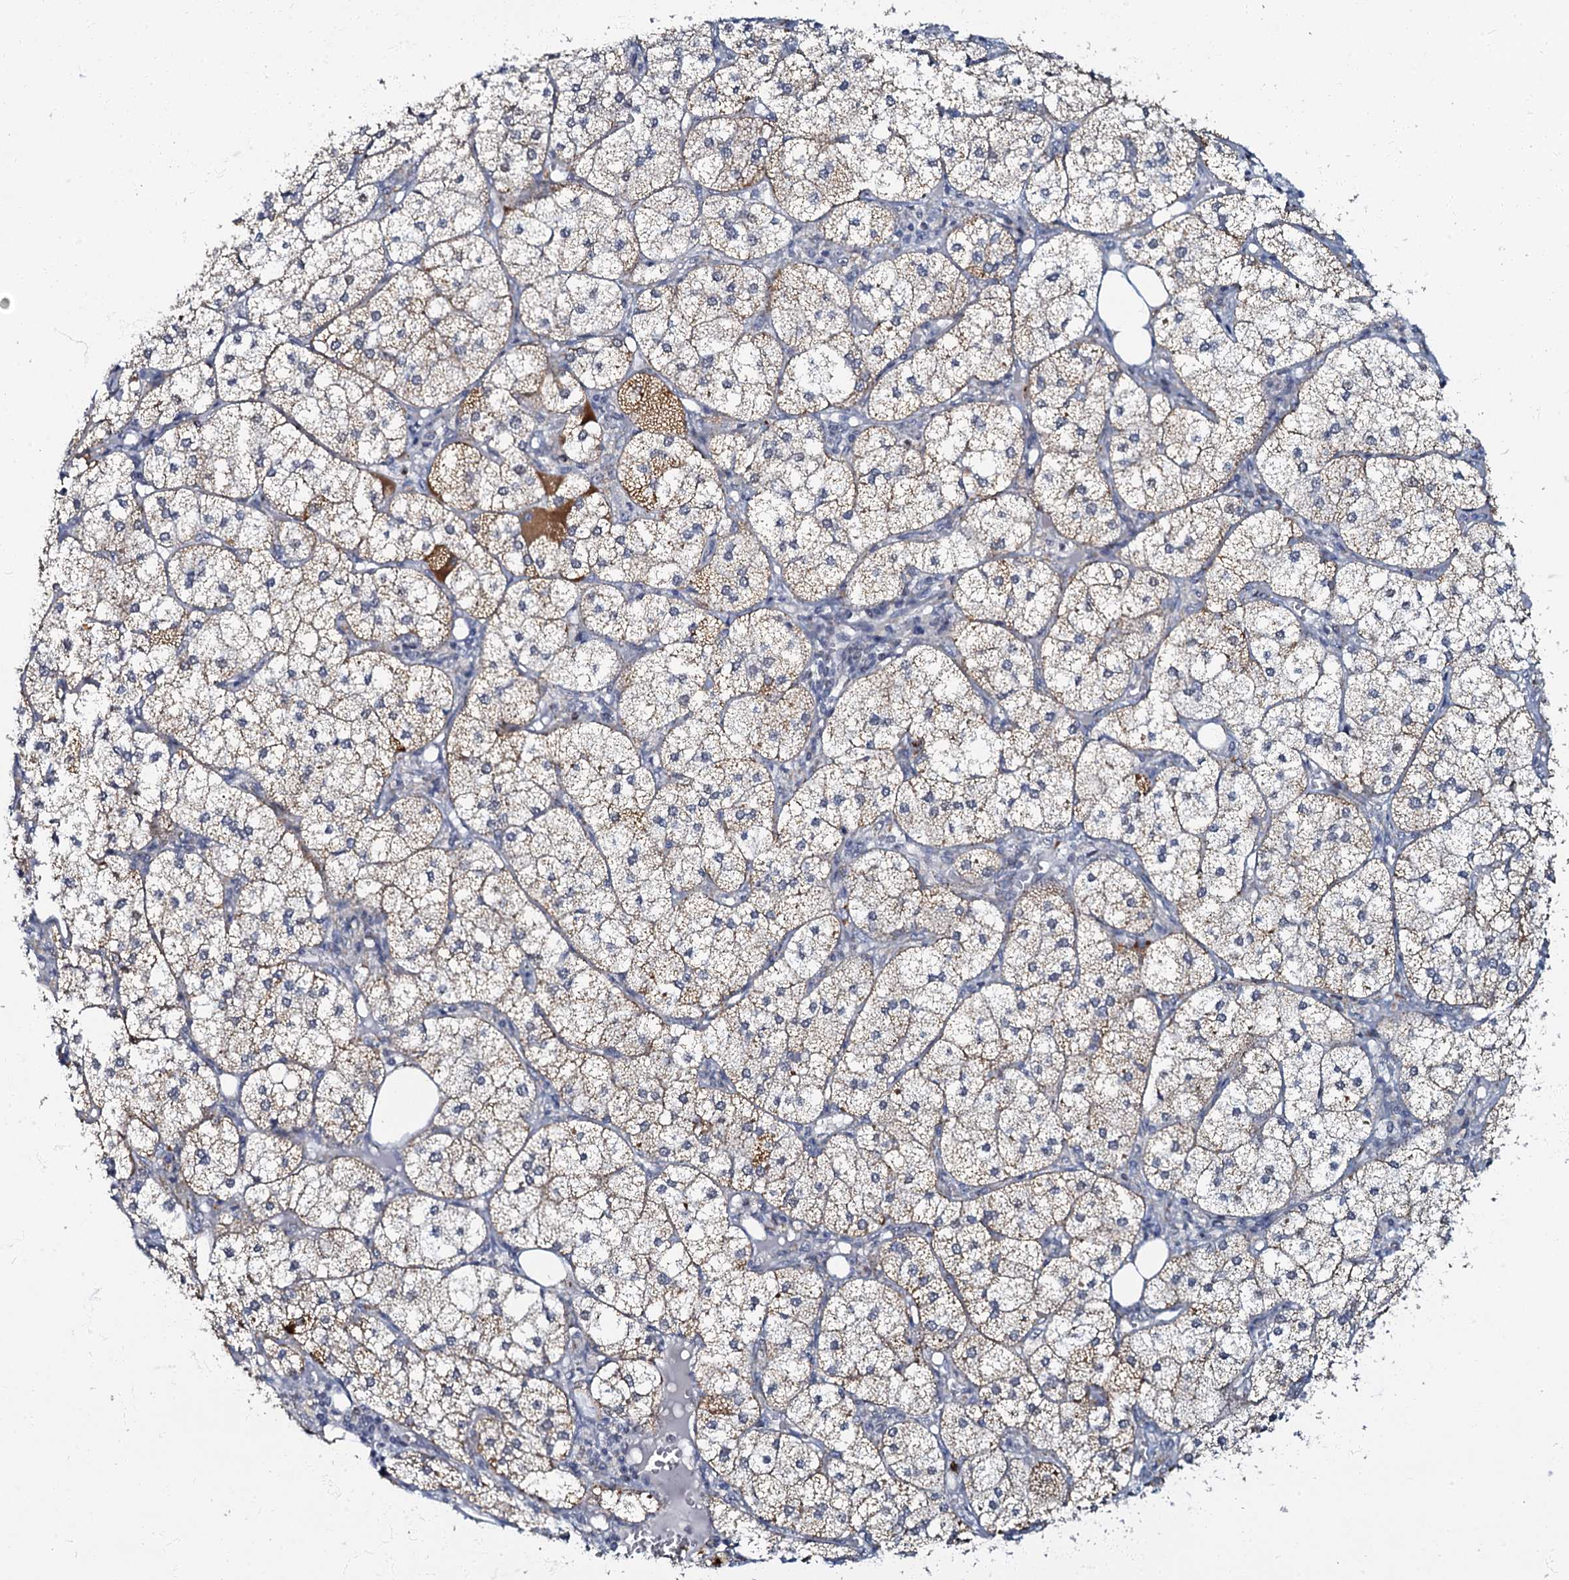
{"staining": {"intensity": "moderate", "quantity": ">75%", "location": "cytoplasmic/membranous"}, "tissue": "adrenal gland", "cell_type": "Glandular cells", "image_type": "normal", "snomed": [{"axis": "morphology", "description": "Normal tissue, NOS"}, {"axis": "topography", "description": "Adrenal gland"}], "caption": "Protein staining by immunohistochemistry (IHC) displays moderate cytoplasmic/membranous expression in about >75% of glandular cells in benign adrenal gland.", "gene": "MRPL51", "patient": {"sex": "female", "age": 61}}